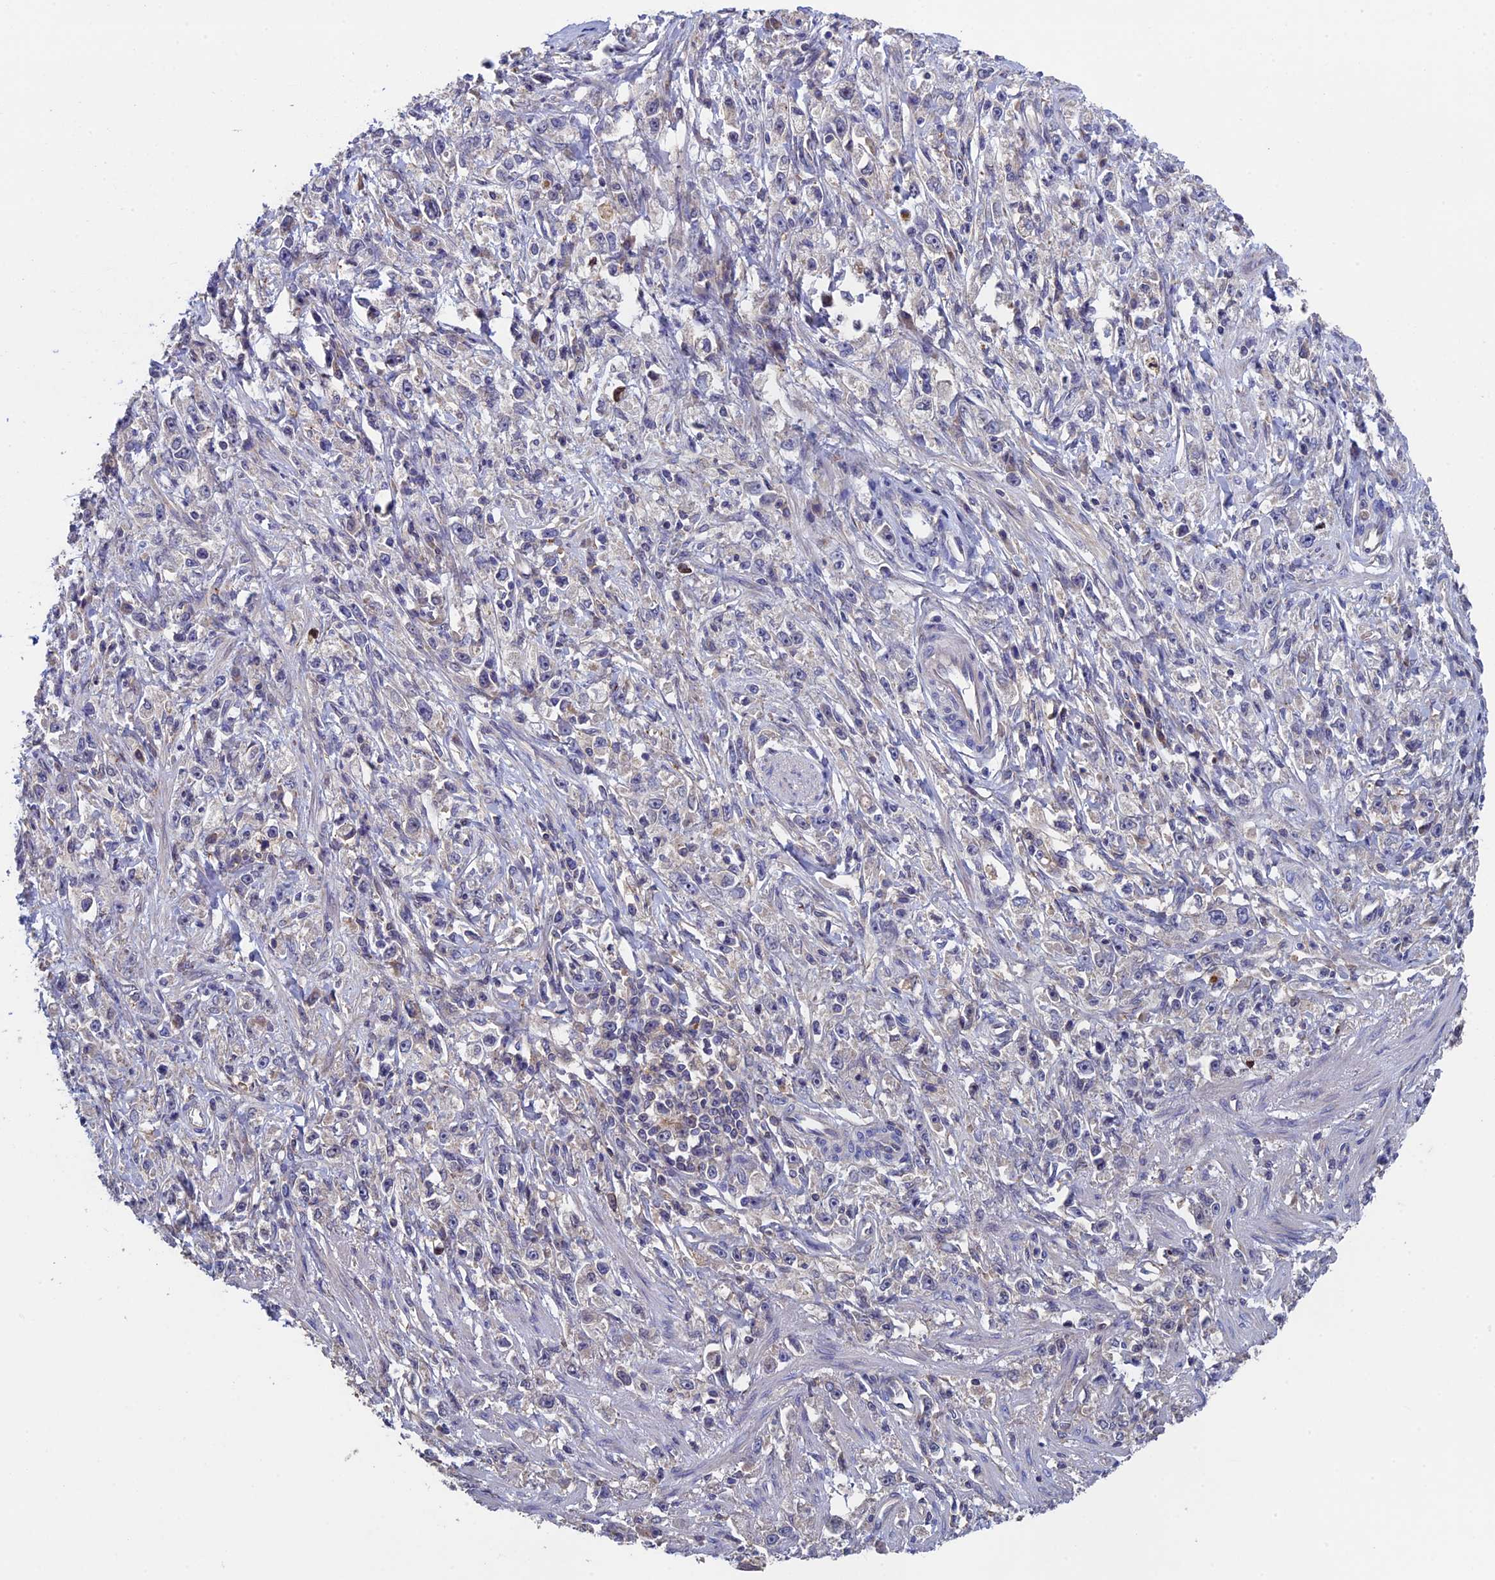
{"staining": {"intensity": "negative", "quantity": "none", "location": "none"}, "tissue": "stomach cancer", "cell_type": "Tumor cells", "image_type": "cancer", "snomed": [{"axis": "morphology", "description": "Adenocarcinoma, NOS"}, {"axis": "topography", "description": "Stomach"}], "caption": "Protein analysis of stomach adenocarcinoma demonstrates no significant expression in tumor cells.", "gene": "LCMT1", "patient": {"sex": "female", "age": 59}}